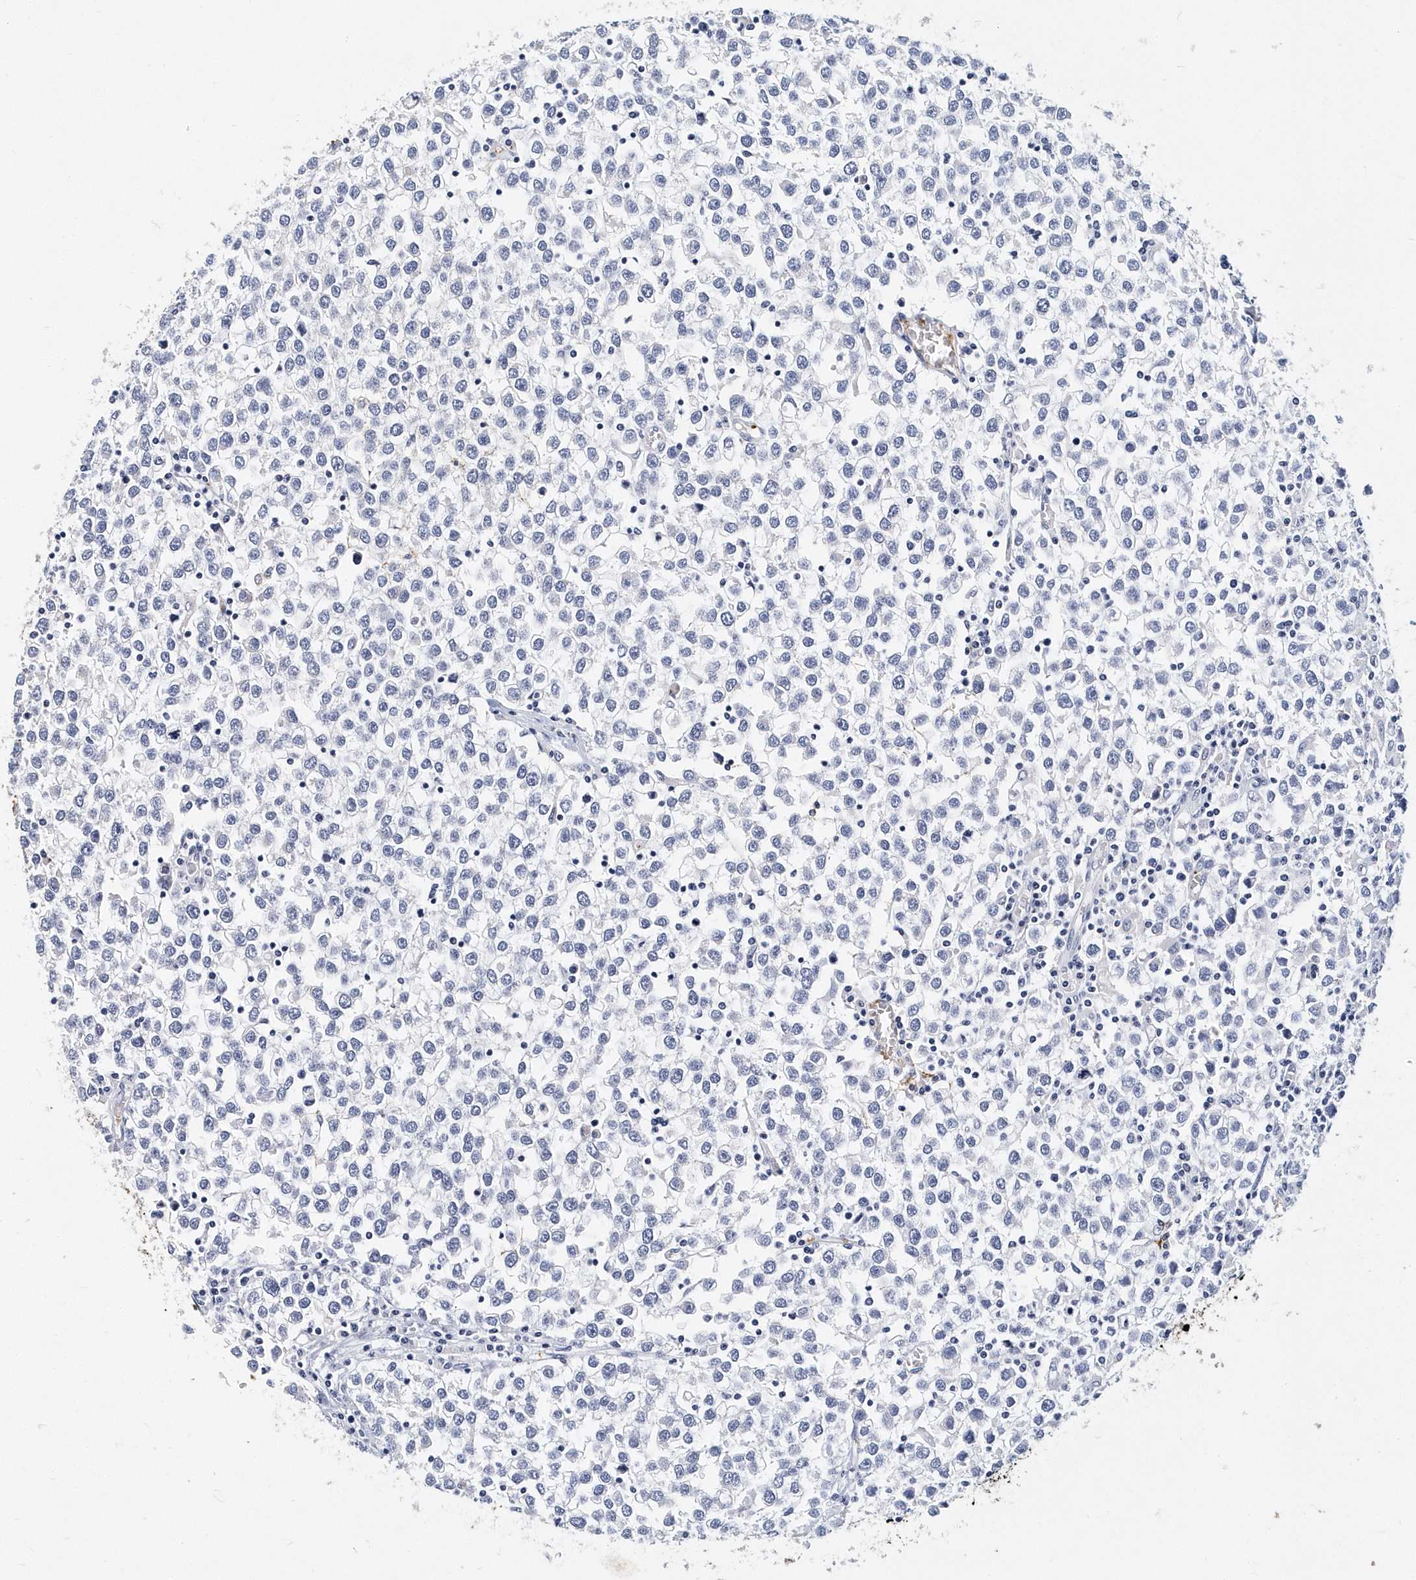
{"staining": {"intensity": "negative", "quantity": "none", "location": "none"}, "tissue": "testis cancer", "cell_type": "Tumor cells", "image_type": "cancer", "snomed": [{"axis": "morphology", "description": "Seminoma, NOS"}, {"axis": "topography", "description": "Testis"}], "caption": "IHC of human testis cancer shows no expression in tumor cells.", "gene": "ITGA2B", "patient": {"sex": "male", "age": 65}}